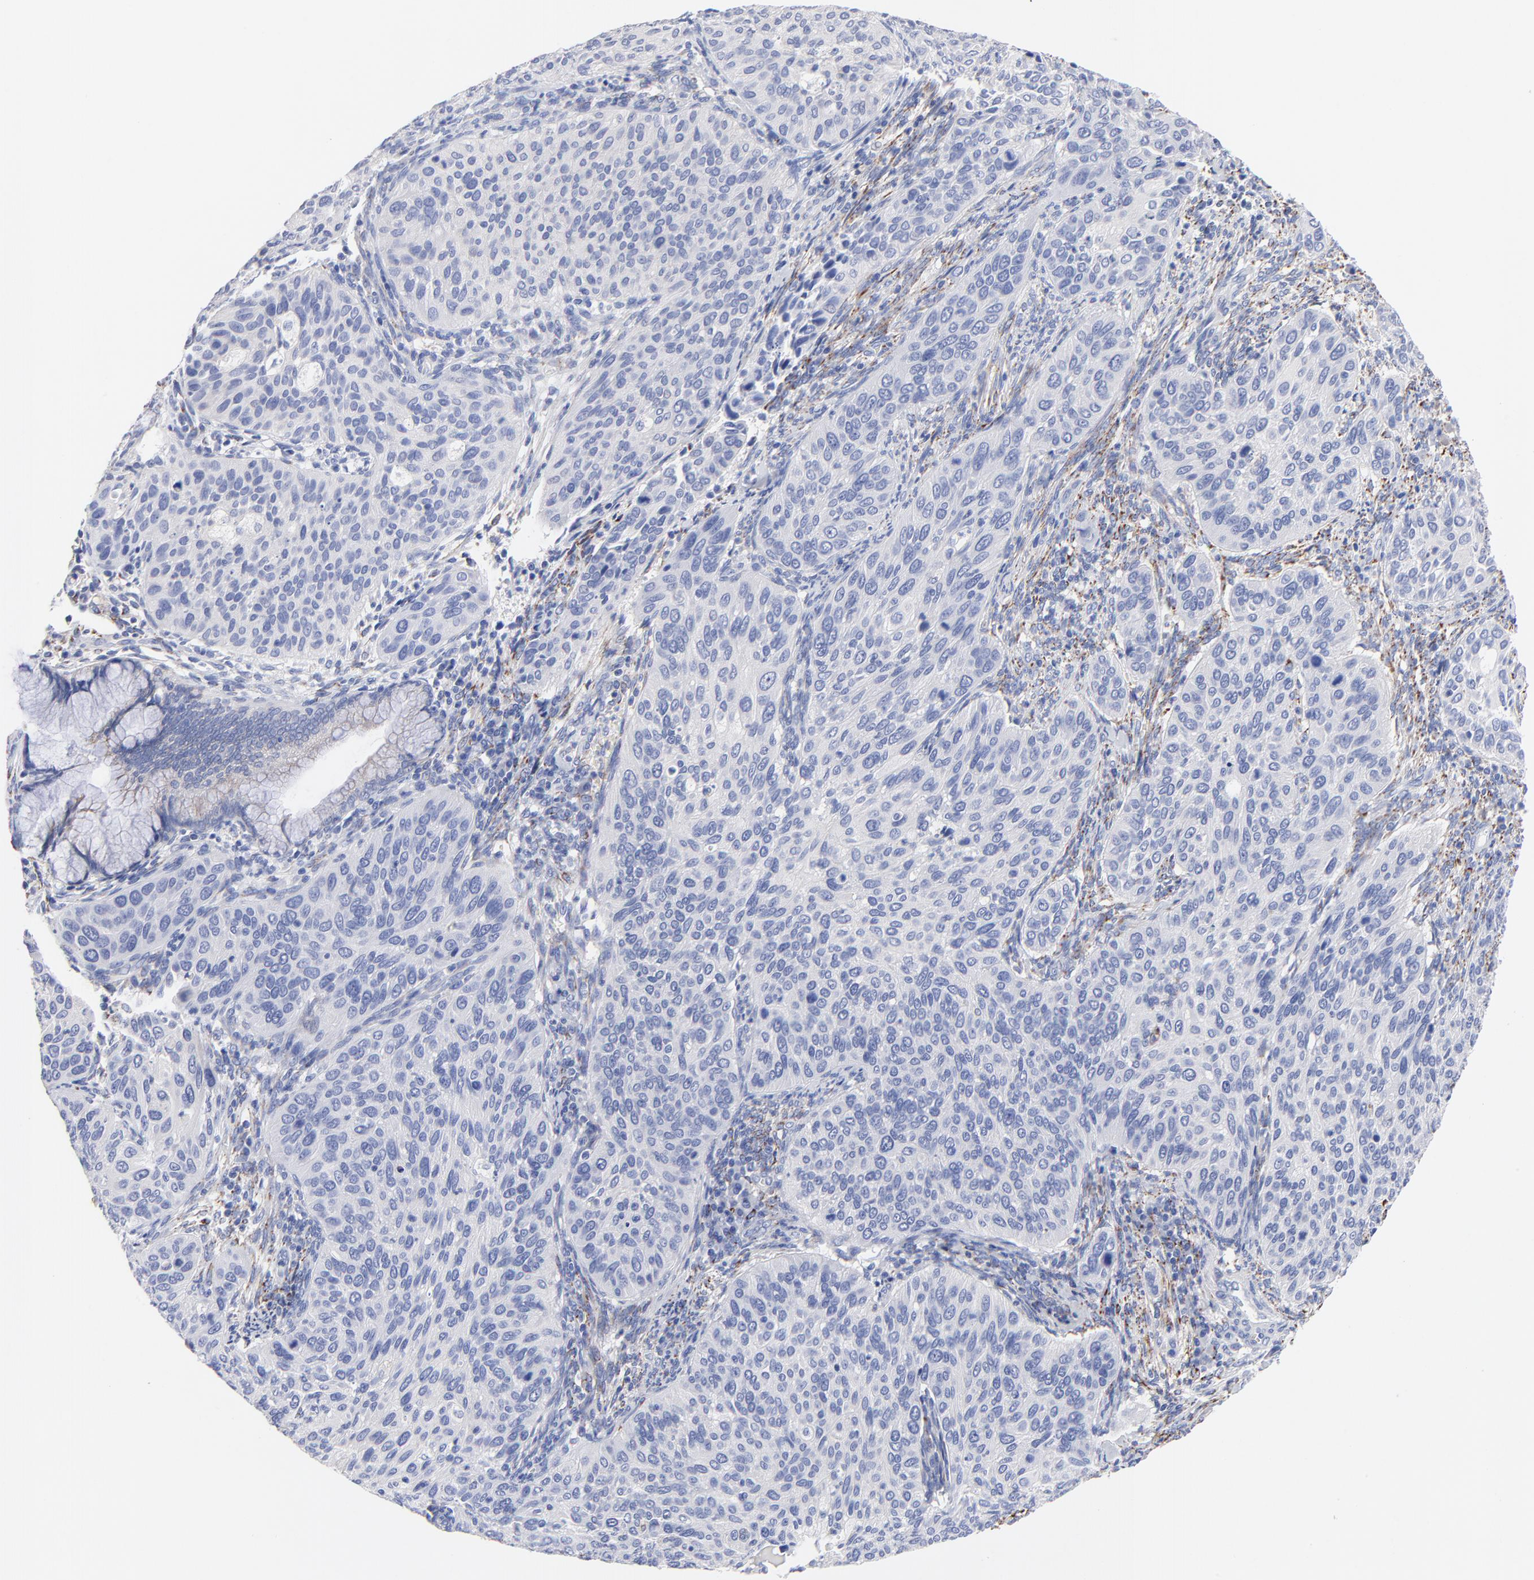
{"staining": {"intensity": "negative", "quantity": "none", "location": "none"}, "tissue": "cervical cancer", "cell_type": "Tumor cells", "image_type": "cancer", "snomed": [{"axis": "morphology", "description": "Squamous cell carcinoma, NOS"}, {"axis": "topography", "description": "Cervix"}], "caption": "Cervical cancer (squamous cell carcinoma) was stained to show a protein in brown. There is no significant expression in tumor cells.", "gene": "FBXO10", "patient": {"sex": "female", "age": 57}}